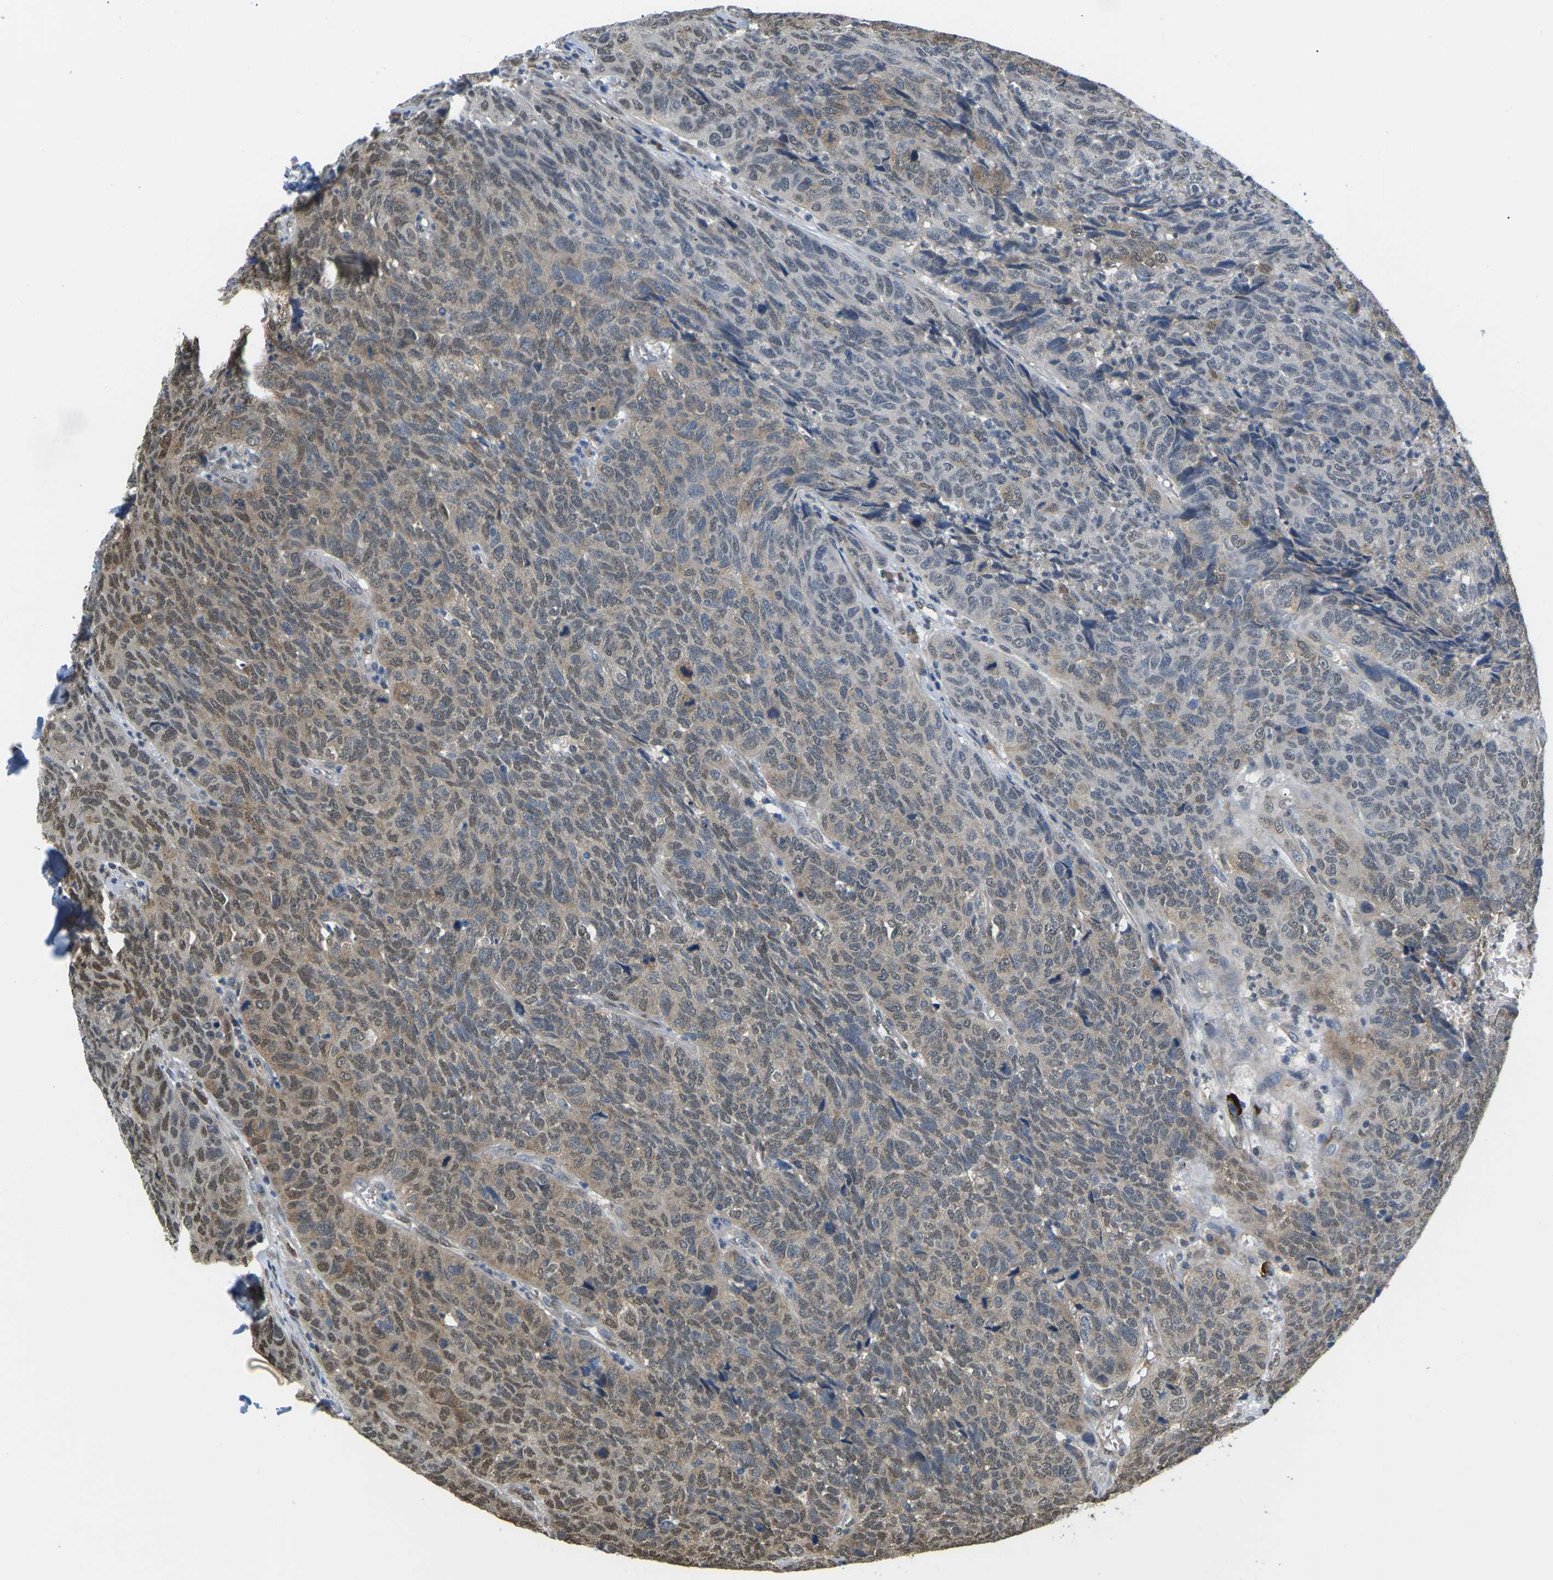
{"staining": {"intensity": "weak", "quantity": "25%-75%", "location": "cytoplasmic/membranous,nuclear"}, "tissue": "head and neck cancer", "cell_type": "Tumor cells", "image_type": "cancer", "snomed": [{"axis": "morphology", "description": "Squamous cell carcinoma, NOS"}, {"axis": "topography", "description": "Head-Neck"}], "caption": "A brown stain labels weak cytoplasmic/membranous and nuclear expression of a protein in head and neck squamous cell carcinoma tumor cells.", "gene": "ERBB4", "patient": {"sex": "male", "age": 66}}